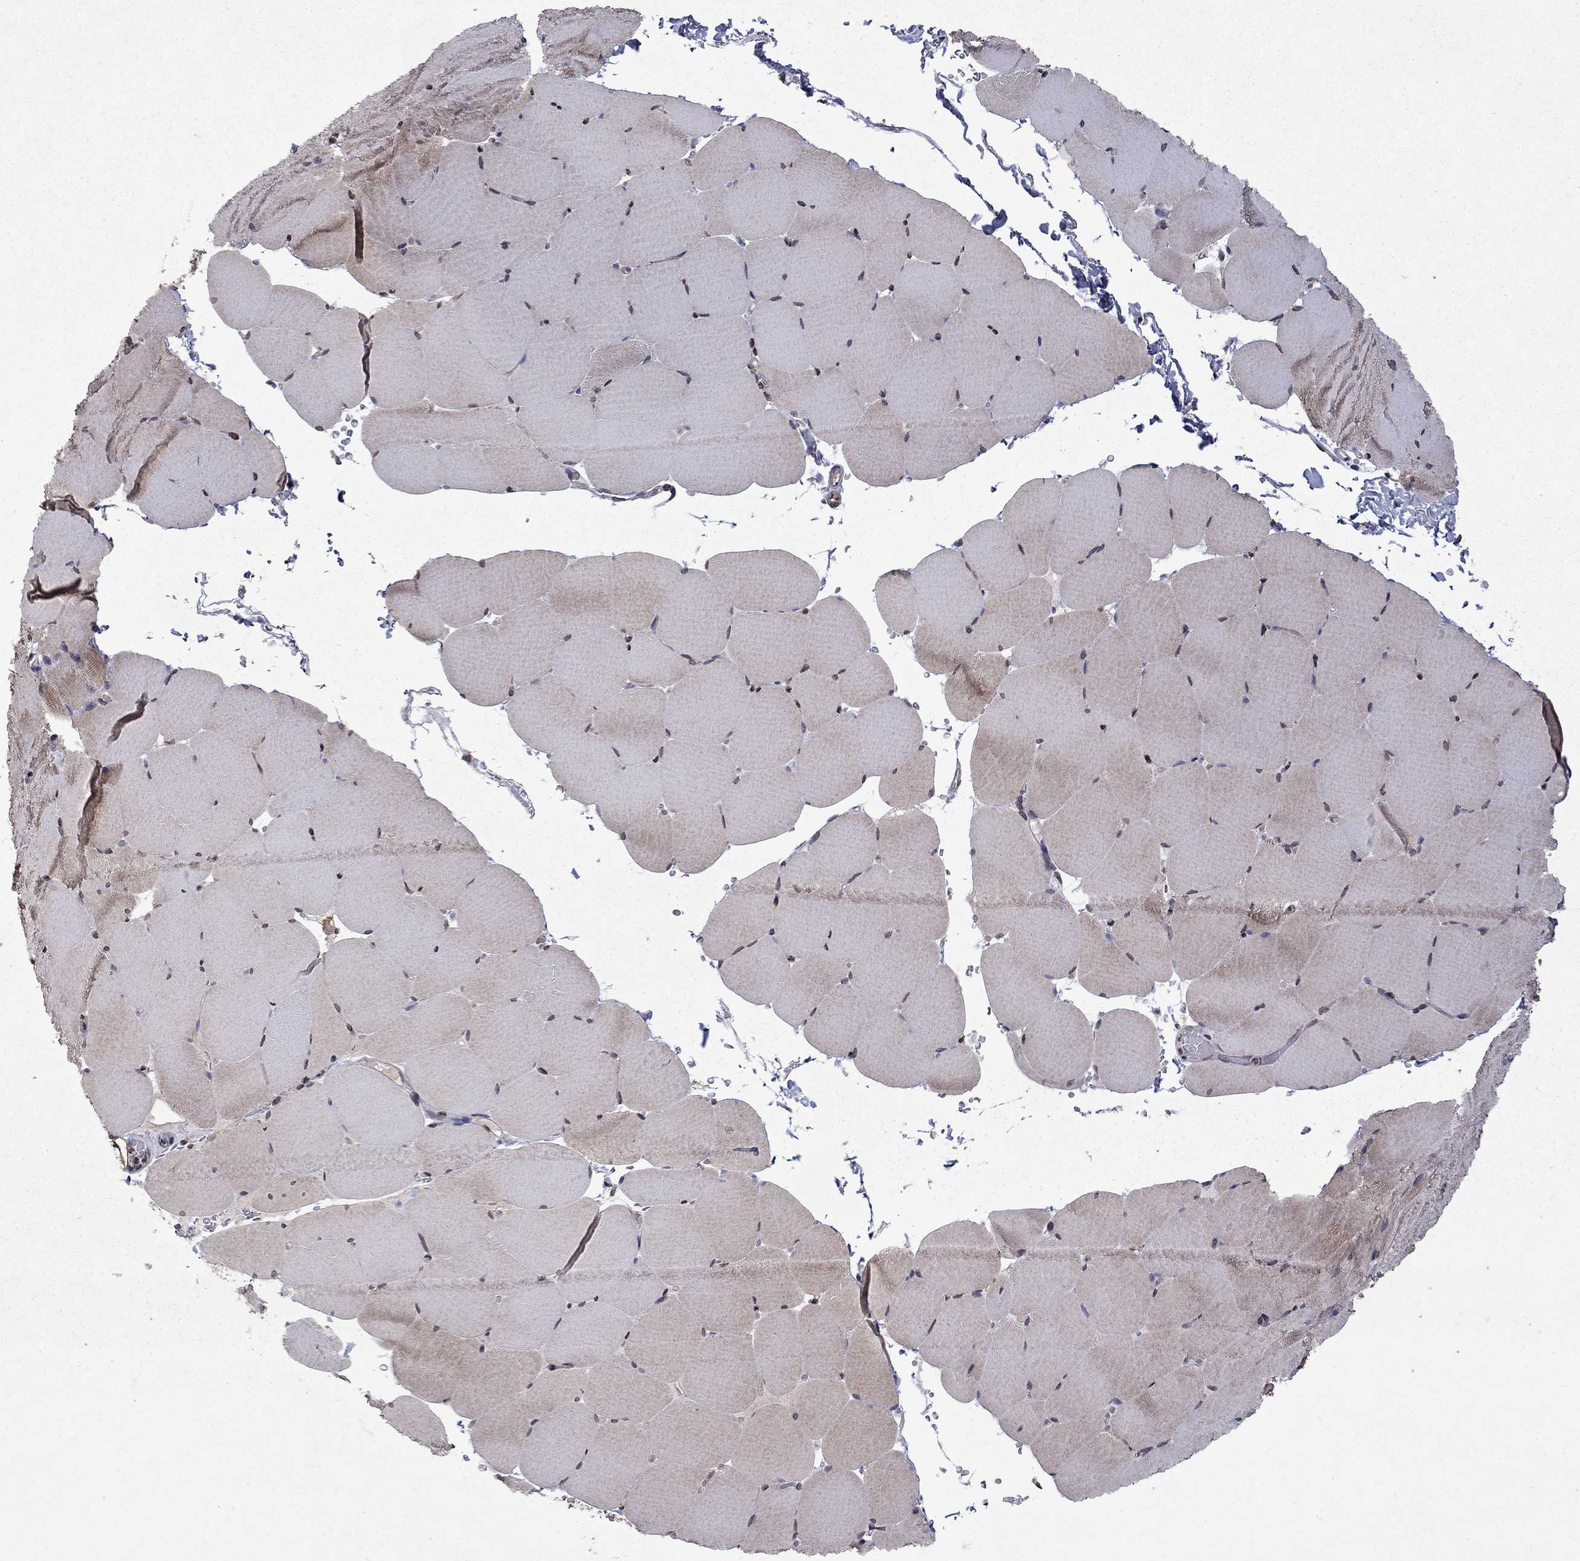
{"staining": {"intensity": "weak", "quantity": "25%-75%", "location": "cytoplasmic/membranous"}, "tissue": "skeletal muscle", "cell_type": "Myocytes", "image_type": "normal", "snomed": [{"axis": "morphology", "description": "Normal tissue, NOS"}, {"axis": "topography", "description": "Skeletal muscle"}], "caption": "Protein expression by immunohistochemistry (IHC) exhibits weak cytoplasmic/membranous staining in approximately 25%-75% of myocytes in benign skeletal muscle. (brown staining indicates protein expression, while blue staining denotes nuclei).", "gene": "TTC38", "patient": {"sex": "female", "age": 37}}